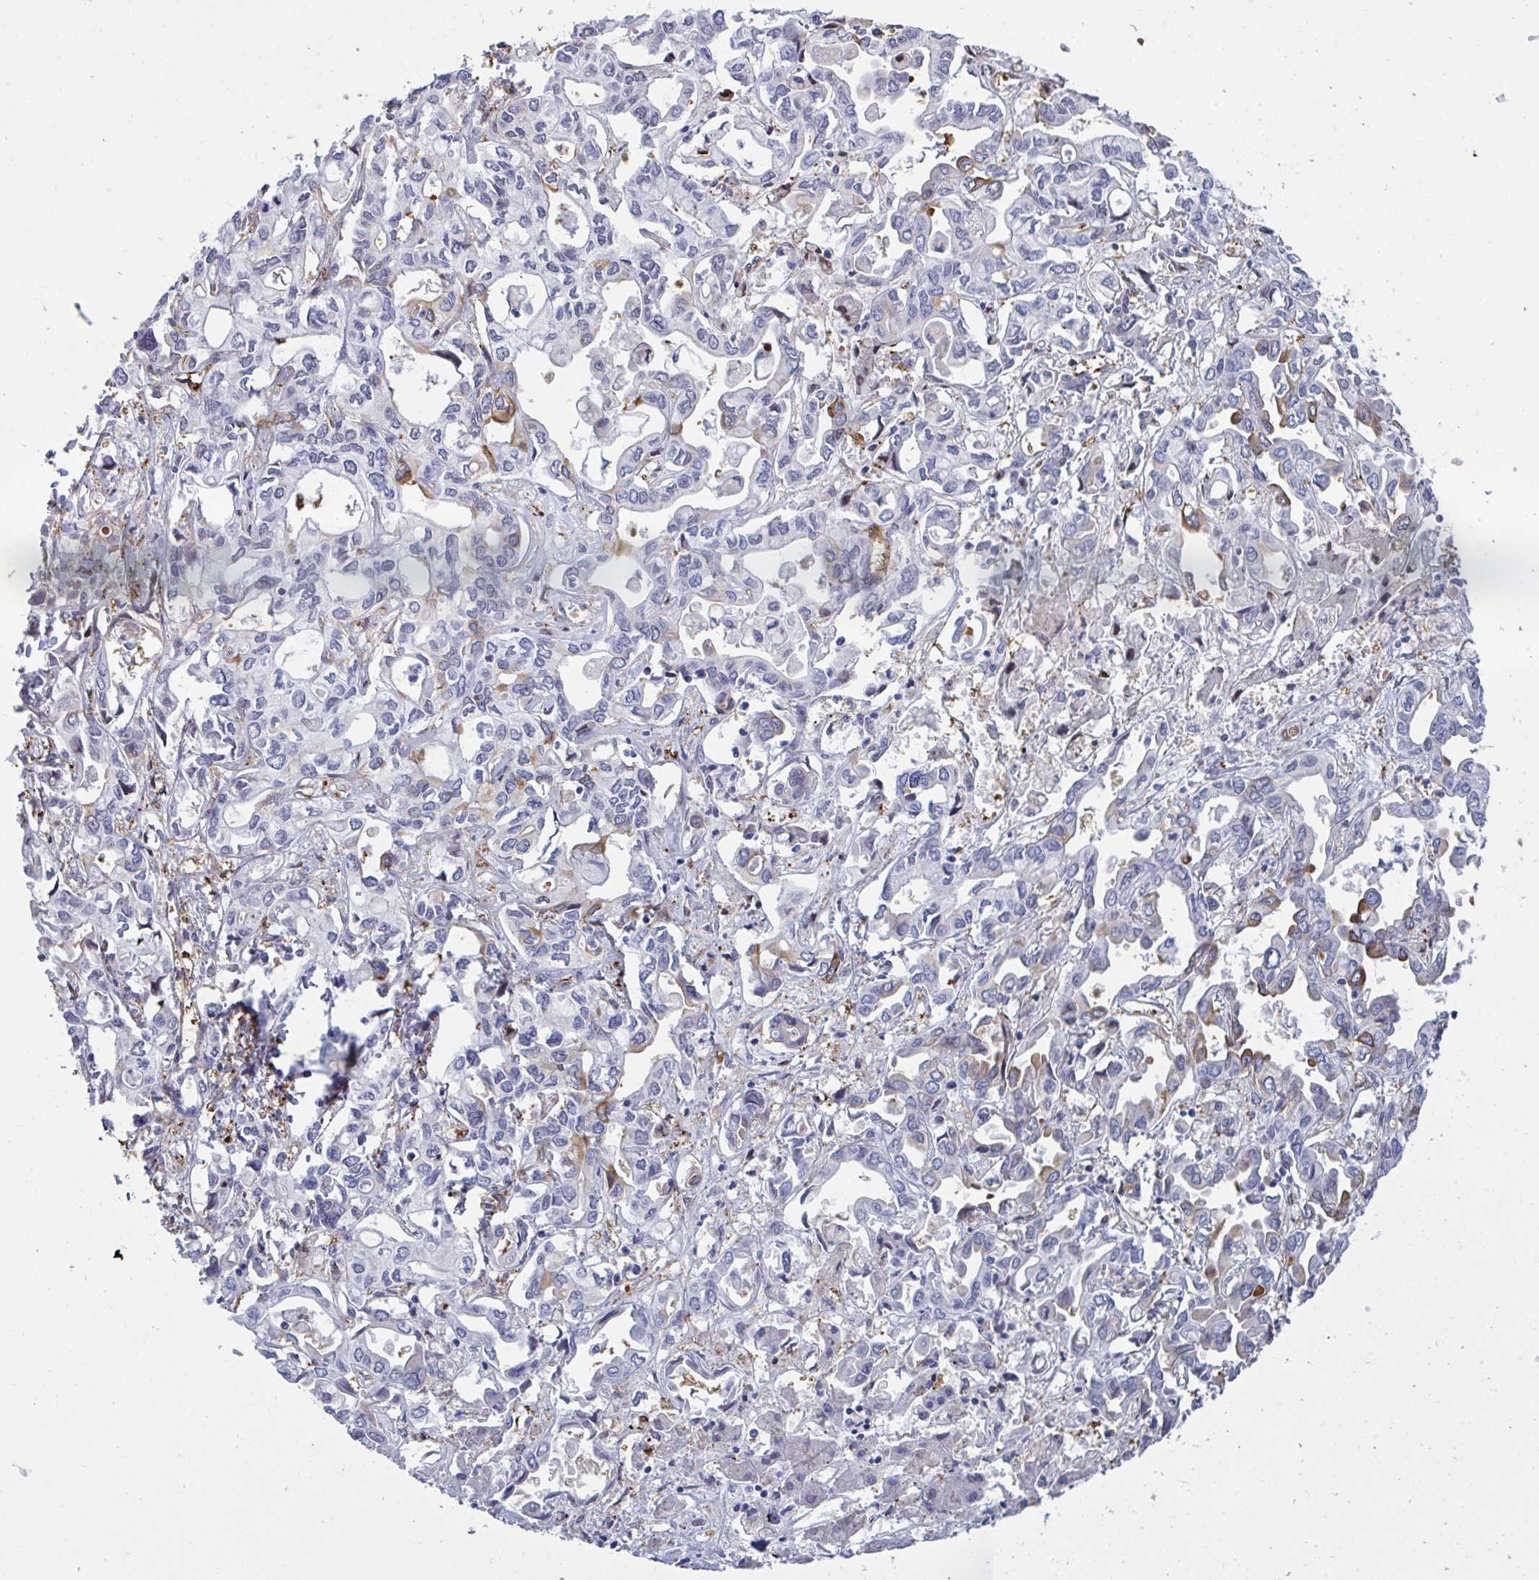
{"staining": {"intensity": "moderate", "quantity": "<25%", "location": "cytoplasmic/membranous"}, "tissue": "liver cancer", "cell_type": "Tumor cells", "image_type": "cancer", "snomed": [{"axis": "morphology", "description": "Cholangiocarcinoma"}, {"axis": "topography", "description": "Liver"}], "caption": "Moderate cytoplasmic/membranous protein positivity is present in about <25% of tumor cells in liver cancer.", "gene": "PELI2", "patient": {"sex": "female", "age": 64}}